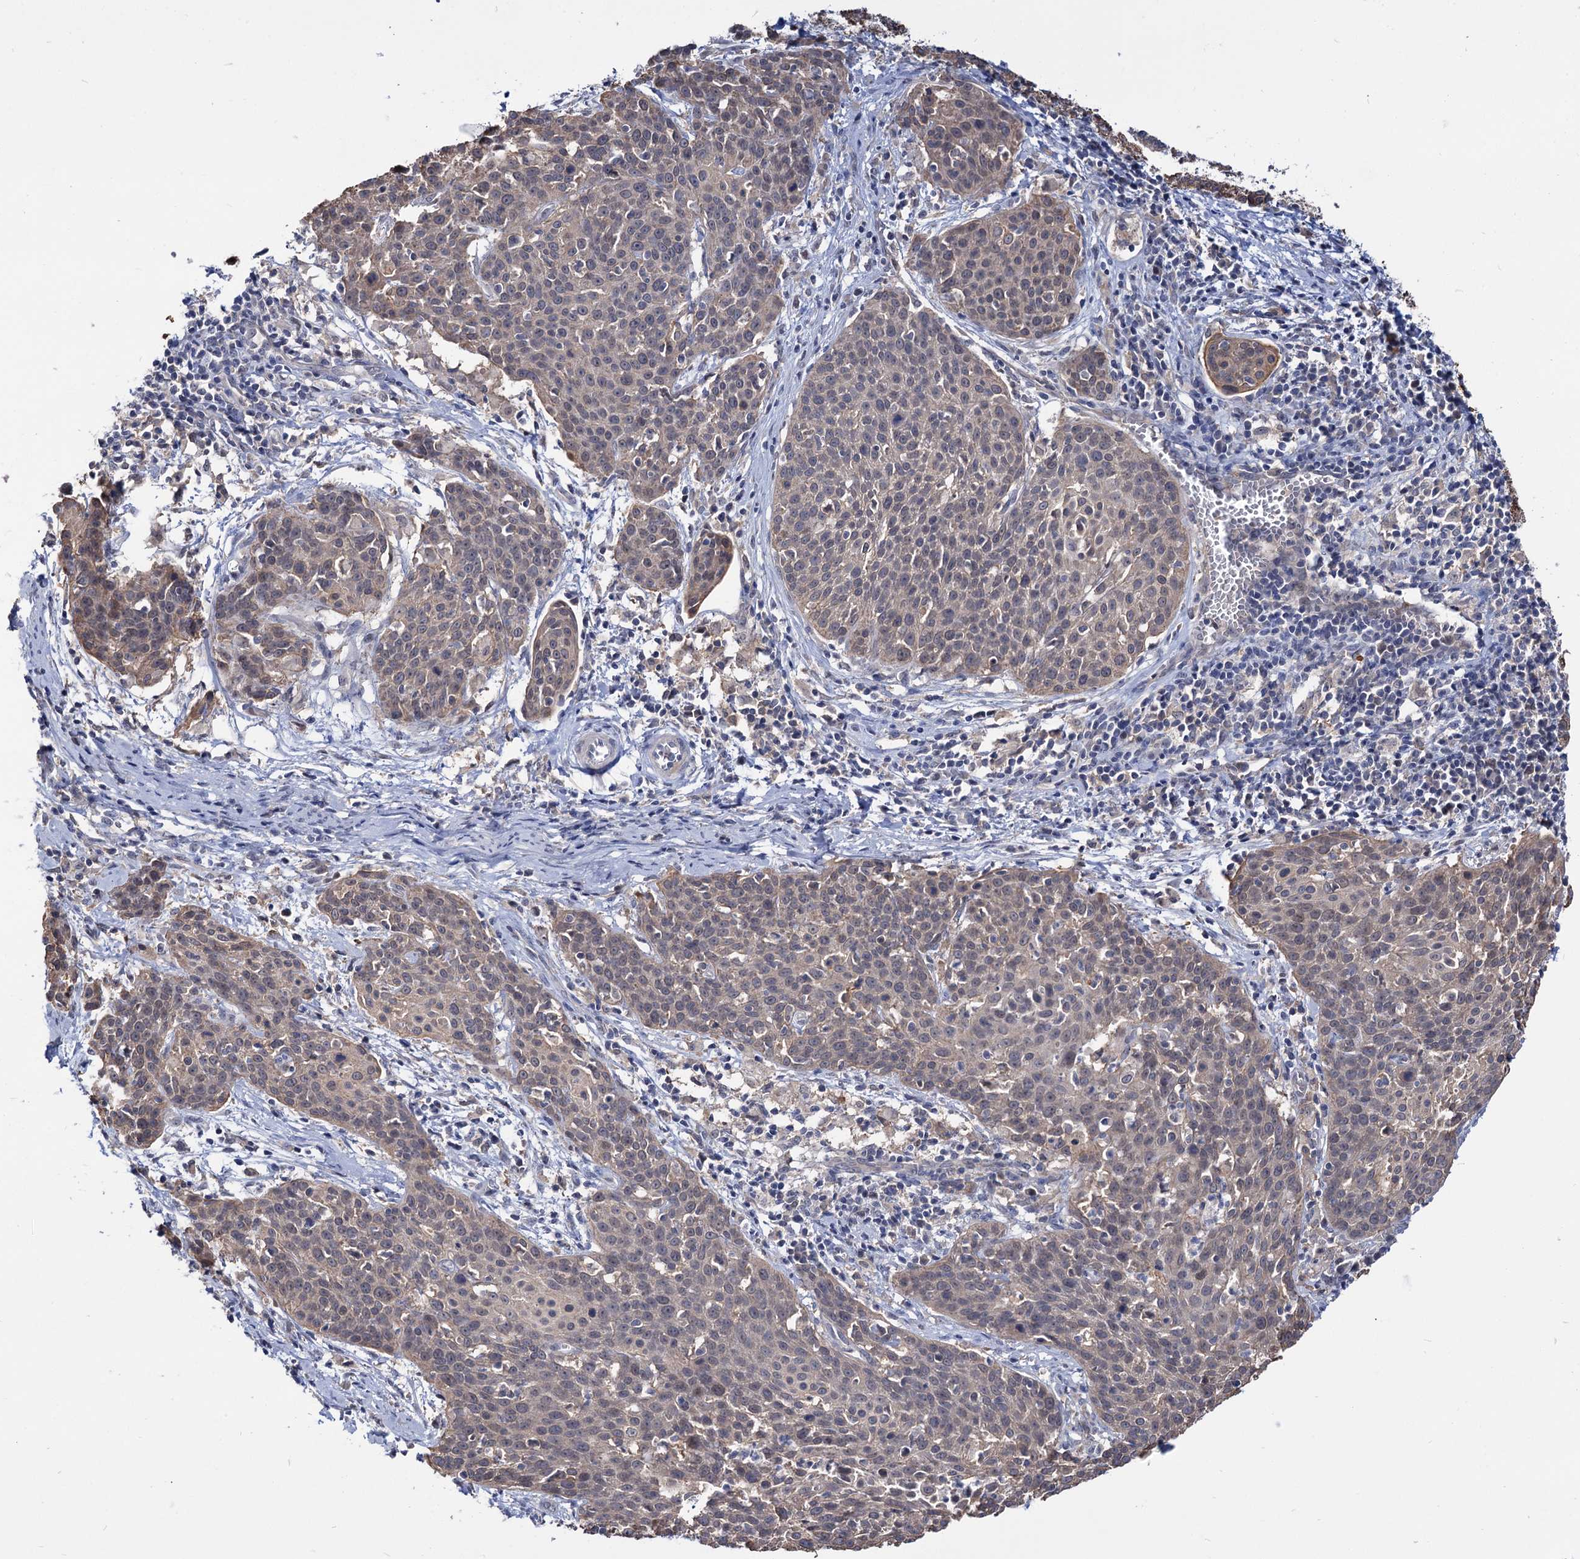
{"staining": {"intensity": "negative", "quantity": "none", "location": "none"}, "tissue": "cervical cancer", "cell_type": "Tumor cells", "image_type": "cancer", "snomed": [{"axis": "morphology", "description": "Squamous cell carcinoma, NOS"}, {"axis": "topography", "description": "Cervix"}], "caption": "High magnification brightfield microscopy of cervical cancer stained with DAB (3,3'-diaminobenzidine) (brown) and counterstained with hematoxylin (blue): tumor cells show no significant positivity.", "gene": "NEK10", "patient": {"sex": "female", "age": 38}}